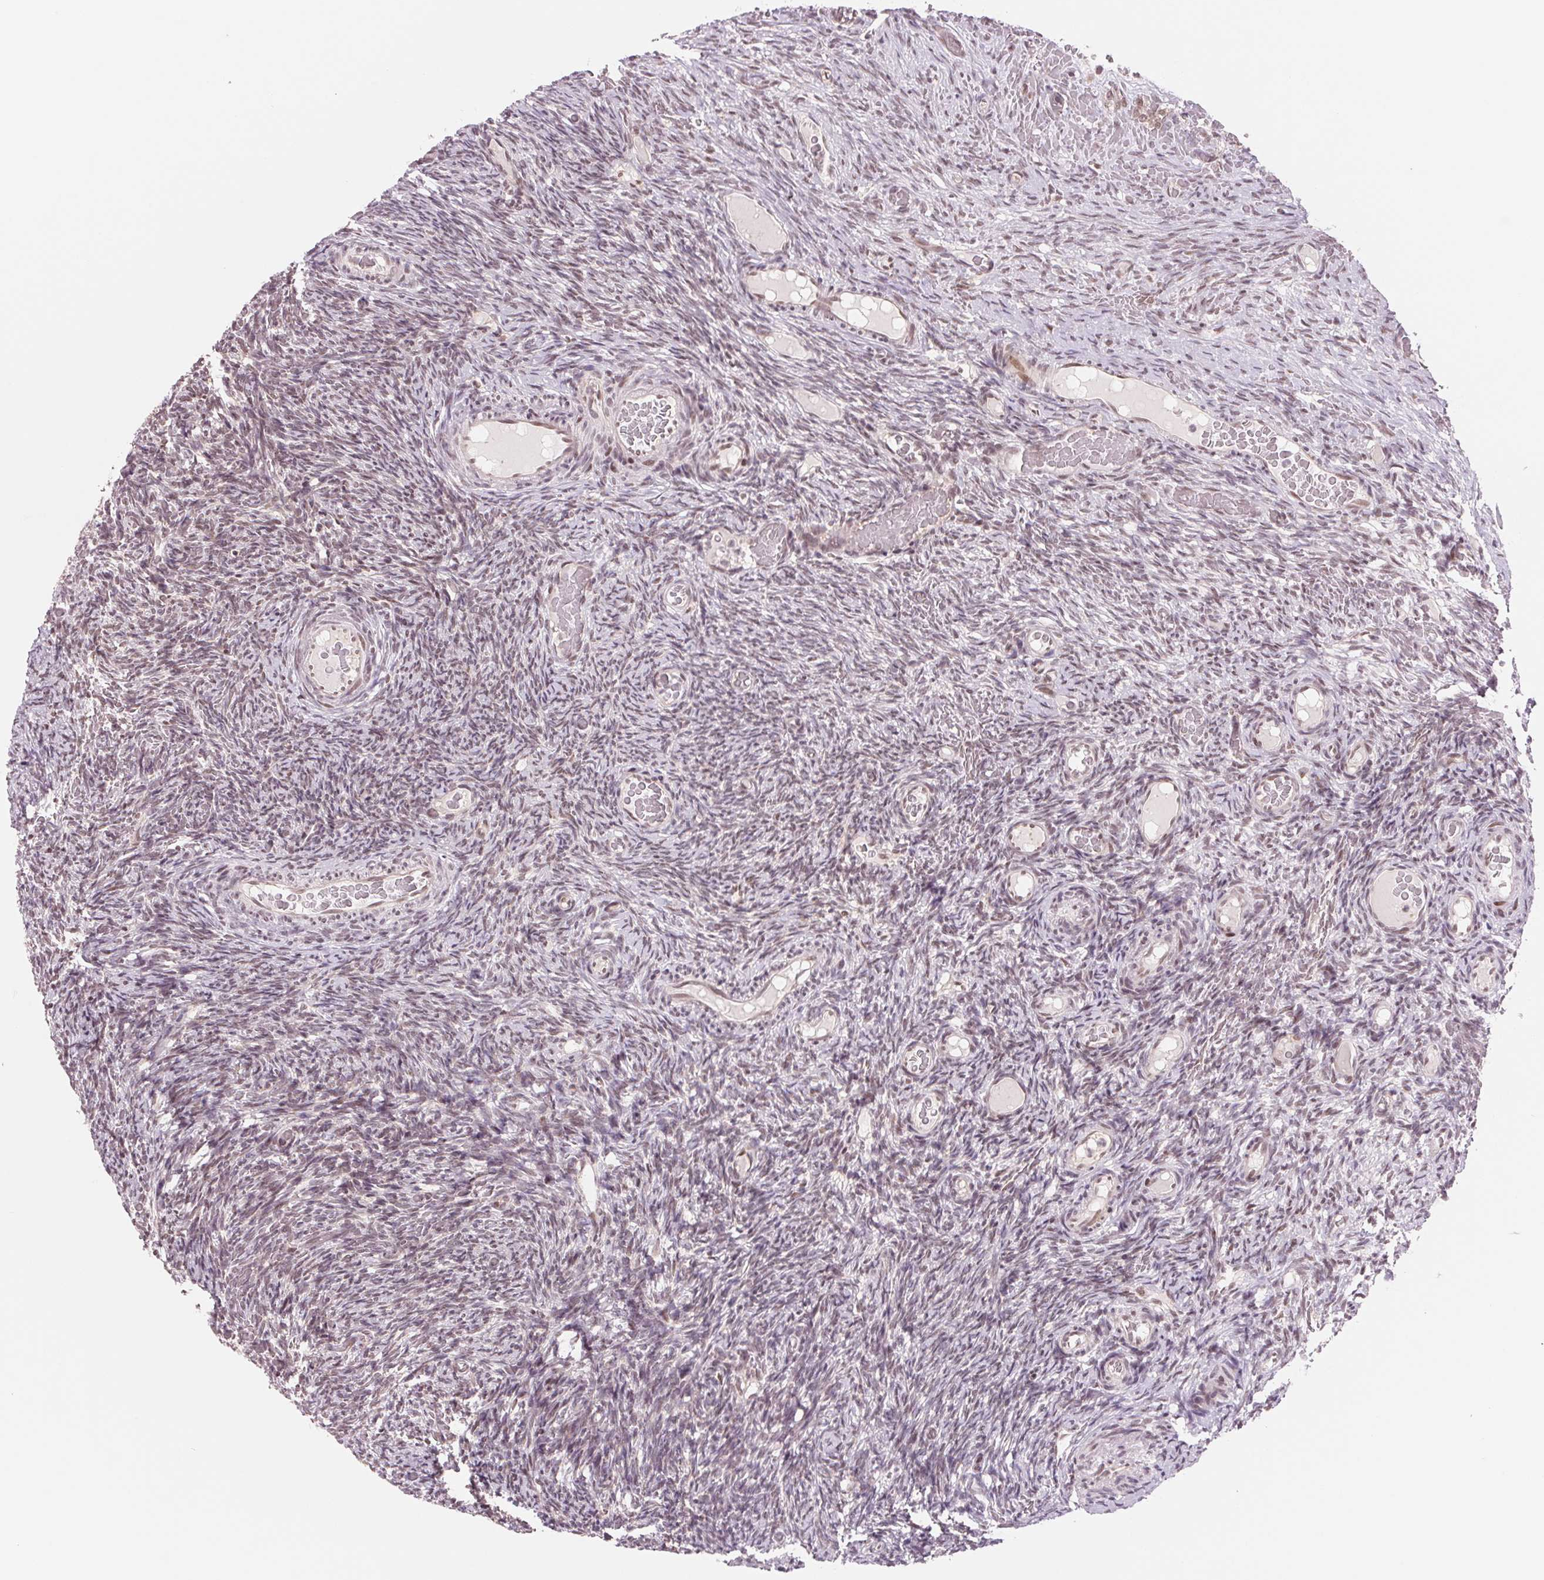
{"staining": {"intensity": "moderate", "quantity": ">75%", "location": "nuclear"}, "tissue": "ovary", "cell_type": "Follicle cells", "image_type": "normal", "snomed": [{"axis": "morphology", "description": "Normal tissue, NOS"}, {"axis": "topography", "description": "Ovary"}], "caption": "A high-resolution micrograph shows IHC staining of unremarkable ovary, which displays moderate nuclear expression in approximately >75% of follicle cells. The protein is shown in brown color, while the nuclei are stained blue.", "gene": "DNAJB6", "patient": {"sex": "female", "age": 34}}